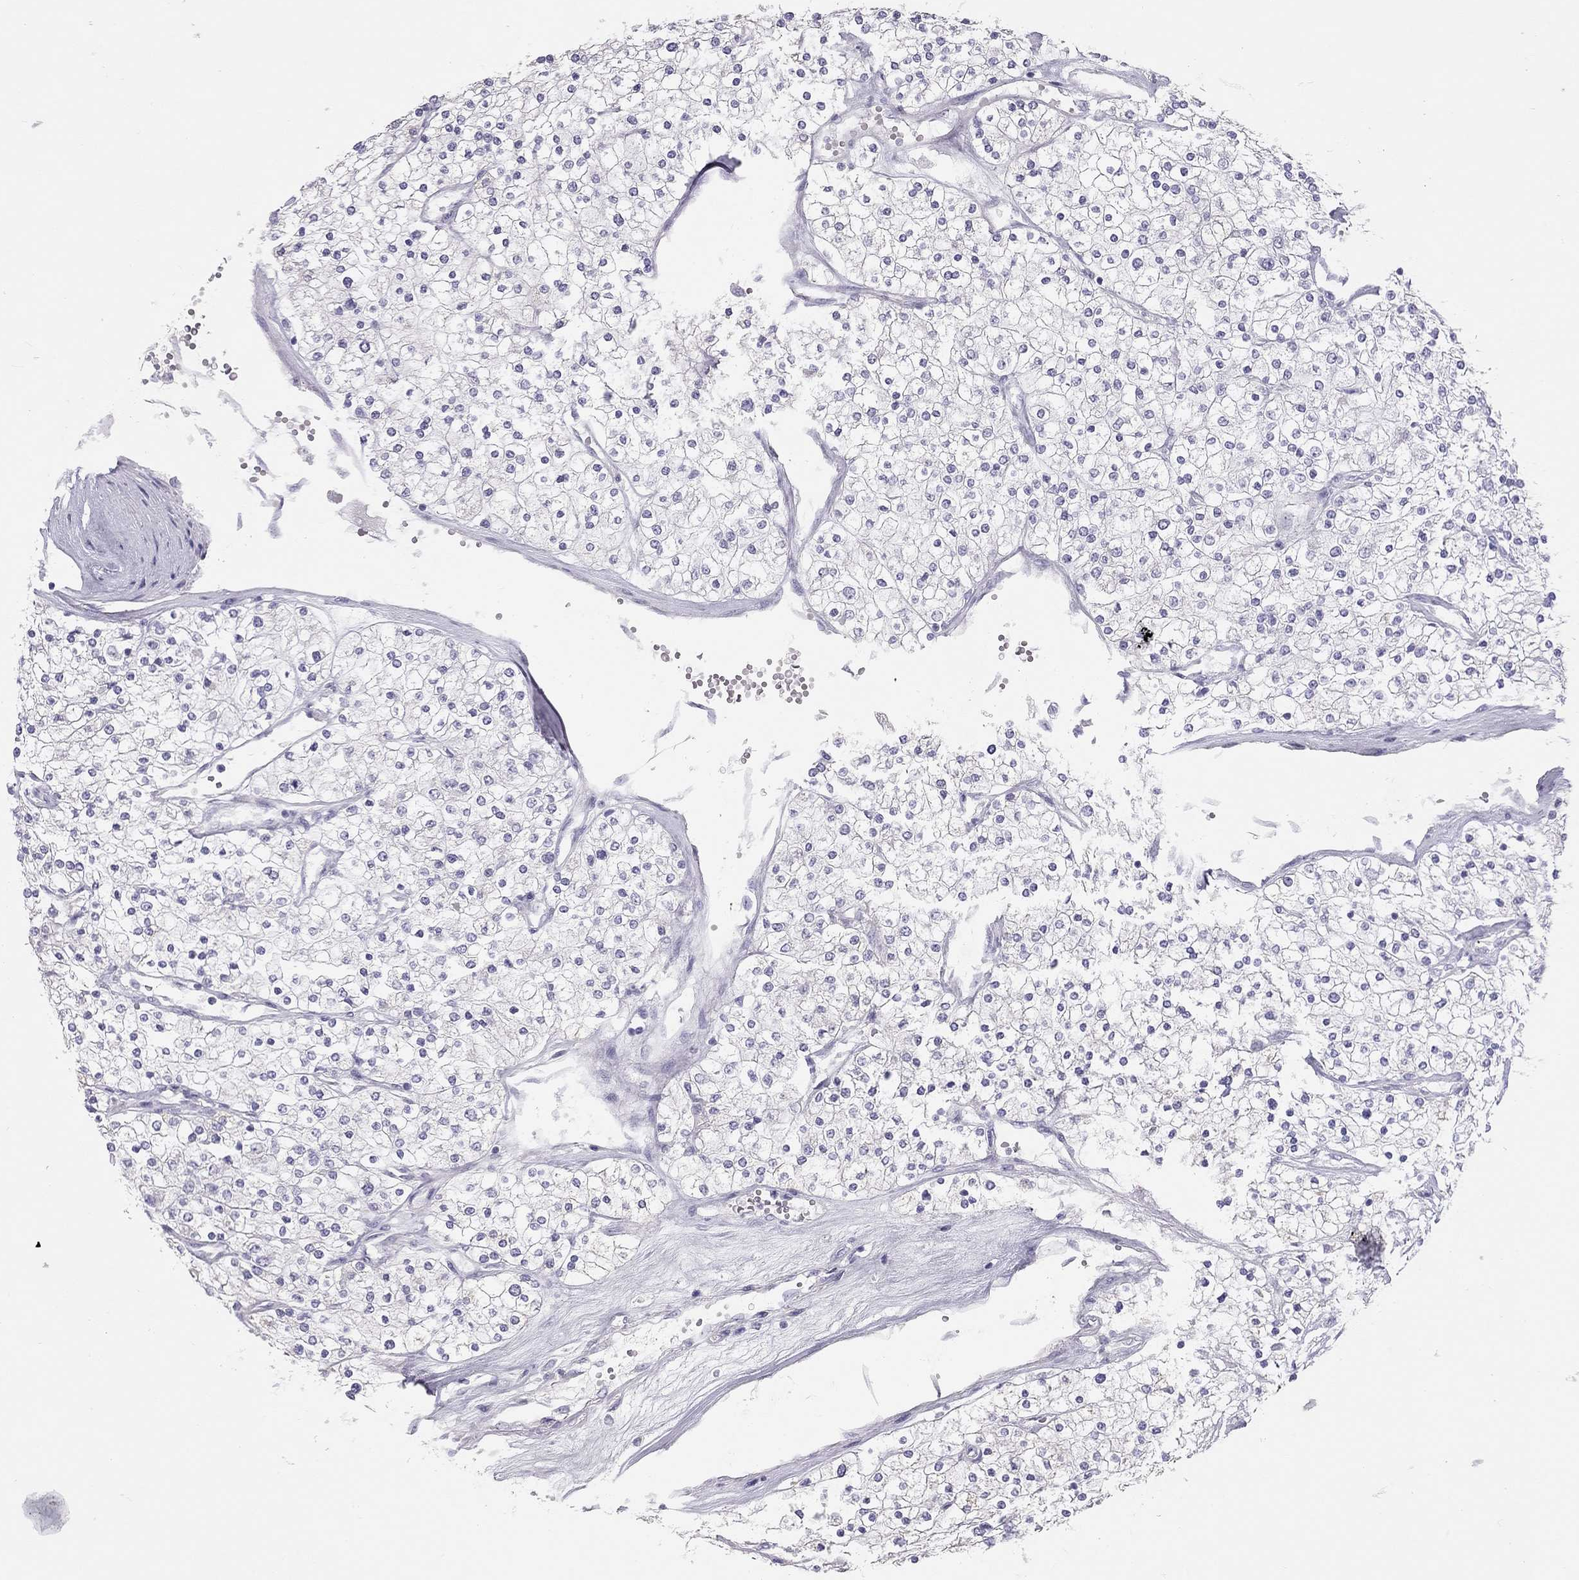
{"staining": {"intensity": "negative", "quantity": "none", "location": "none"}, "tissue": "renal cancer", "cell_type": "Tumor cells", "image_type": "cancer", "snomed": [{"axis": "morphology", "description": "Adenocarcinoma, NOS"}, {"axis": "topography", "description": "Kidney"}], "caption": "An IHC histopathology image of renal adenocarcinoma is shown. There is no staining in tumor cells of renal adenocarcinoma.", "gene": "SPATA12", "patient": {"sex": "male", "age": 80}}